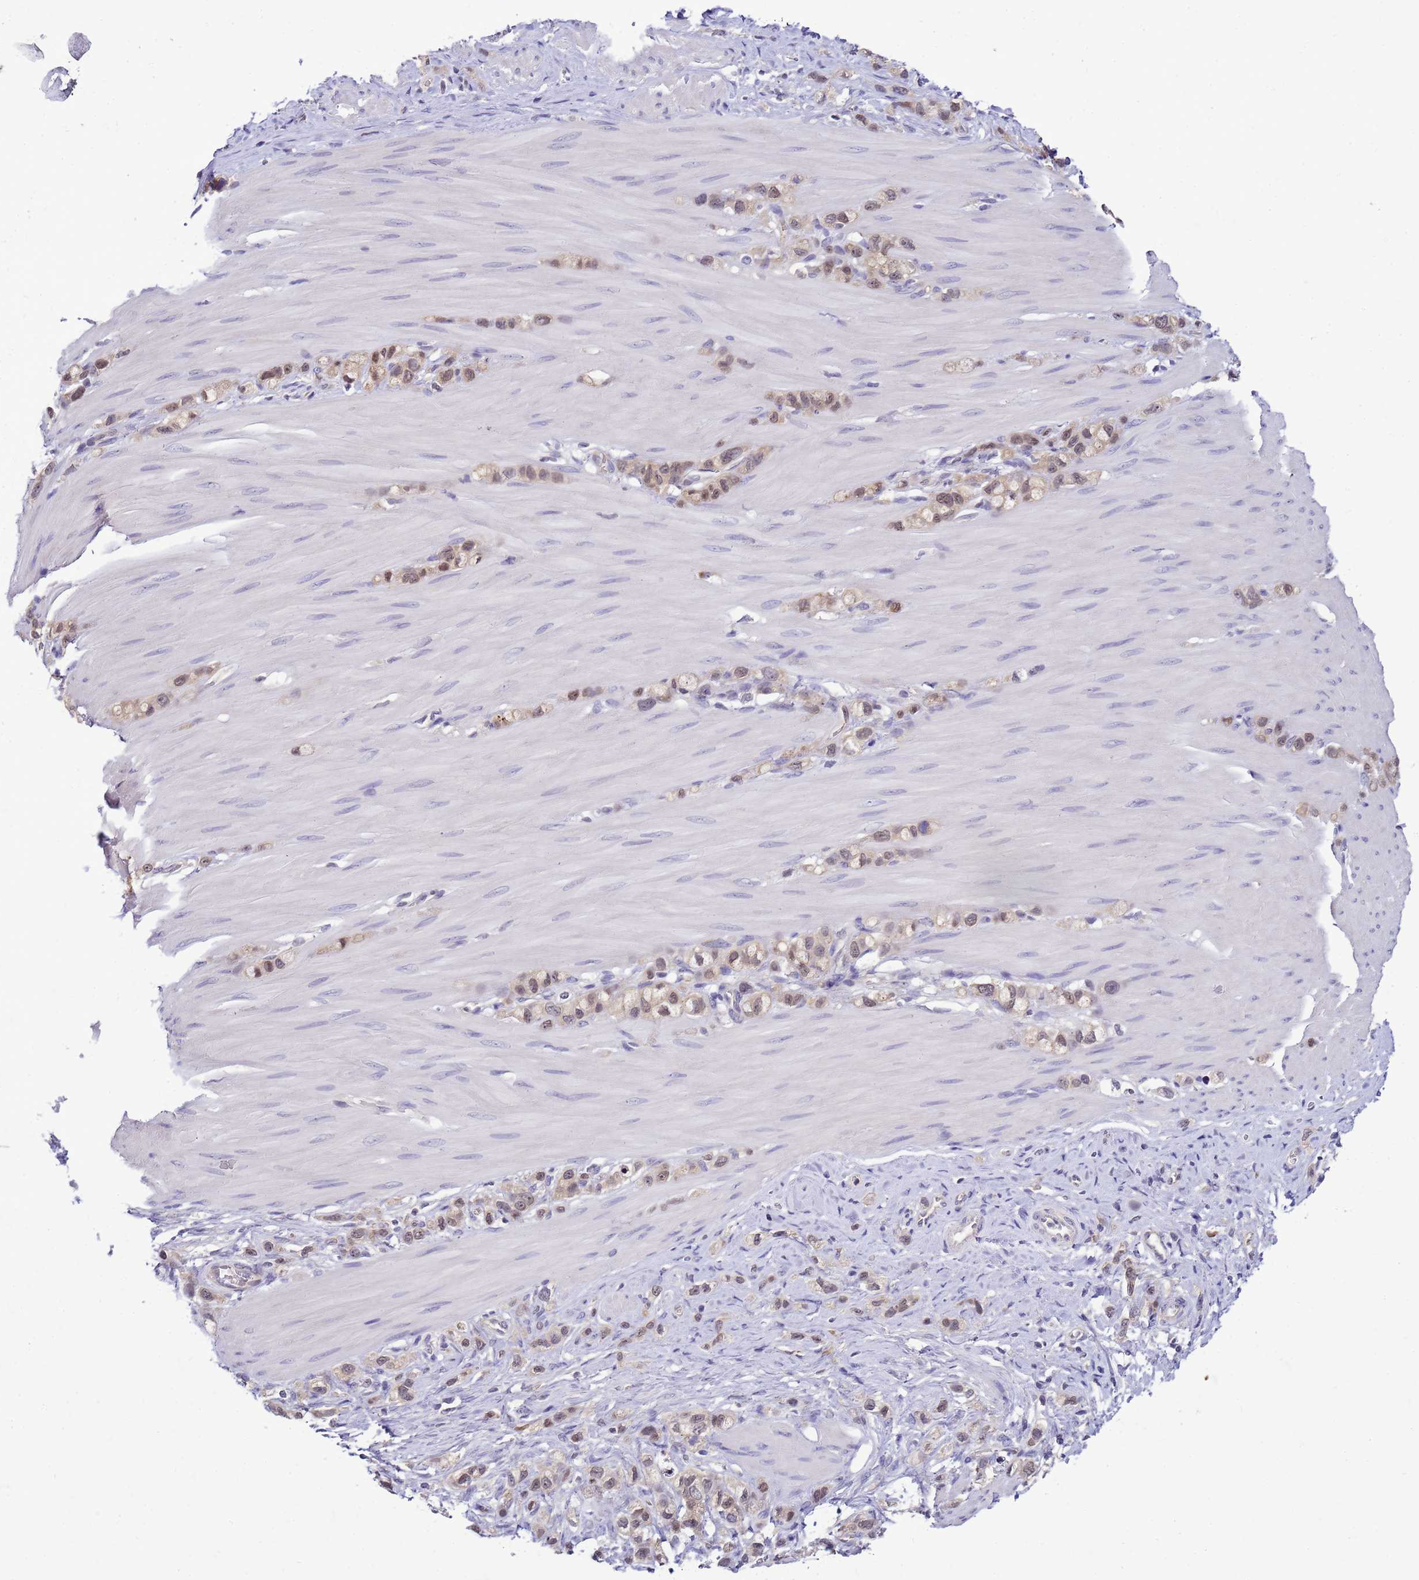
{"staining": {"intensity": "moderate", "quantity": ">75%", "location": "cytoplasmic/membranous,nuclear"}, "tissue": "stomach cancer", "cell_type": "Tumor cells", "image_type": "cancer", "snomed": [{"axis": "morphology", "description": "Adenocarcinoma, NOS"}, {"axis": "topography", "description": "Stomach"}], "caption": "The histopathology image shows immunohistochemical staining of stomach cancer (adenocarcinoma). There is moderate cytoplasmic/membranous and nuclear positivity is seen in about >75% of tumor cells. The staining was performed using DAB to visualize the protein expression in brown, while the nuclei were stained in blue with hematoxylin (Magnification: 20x).", "gene": "DDI2", "patient": {"sex": "female", "age": 65}}